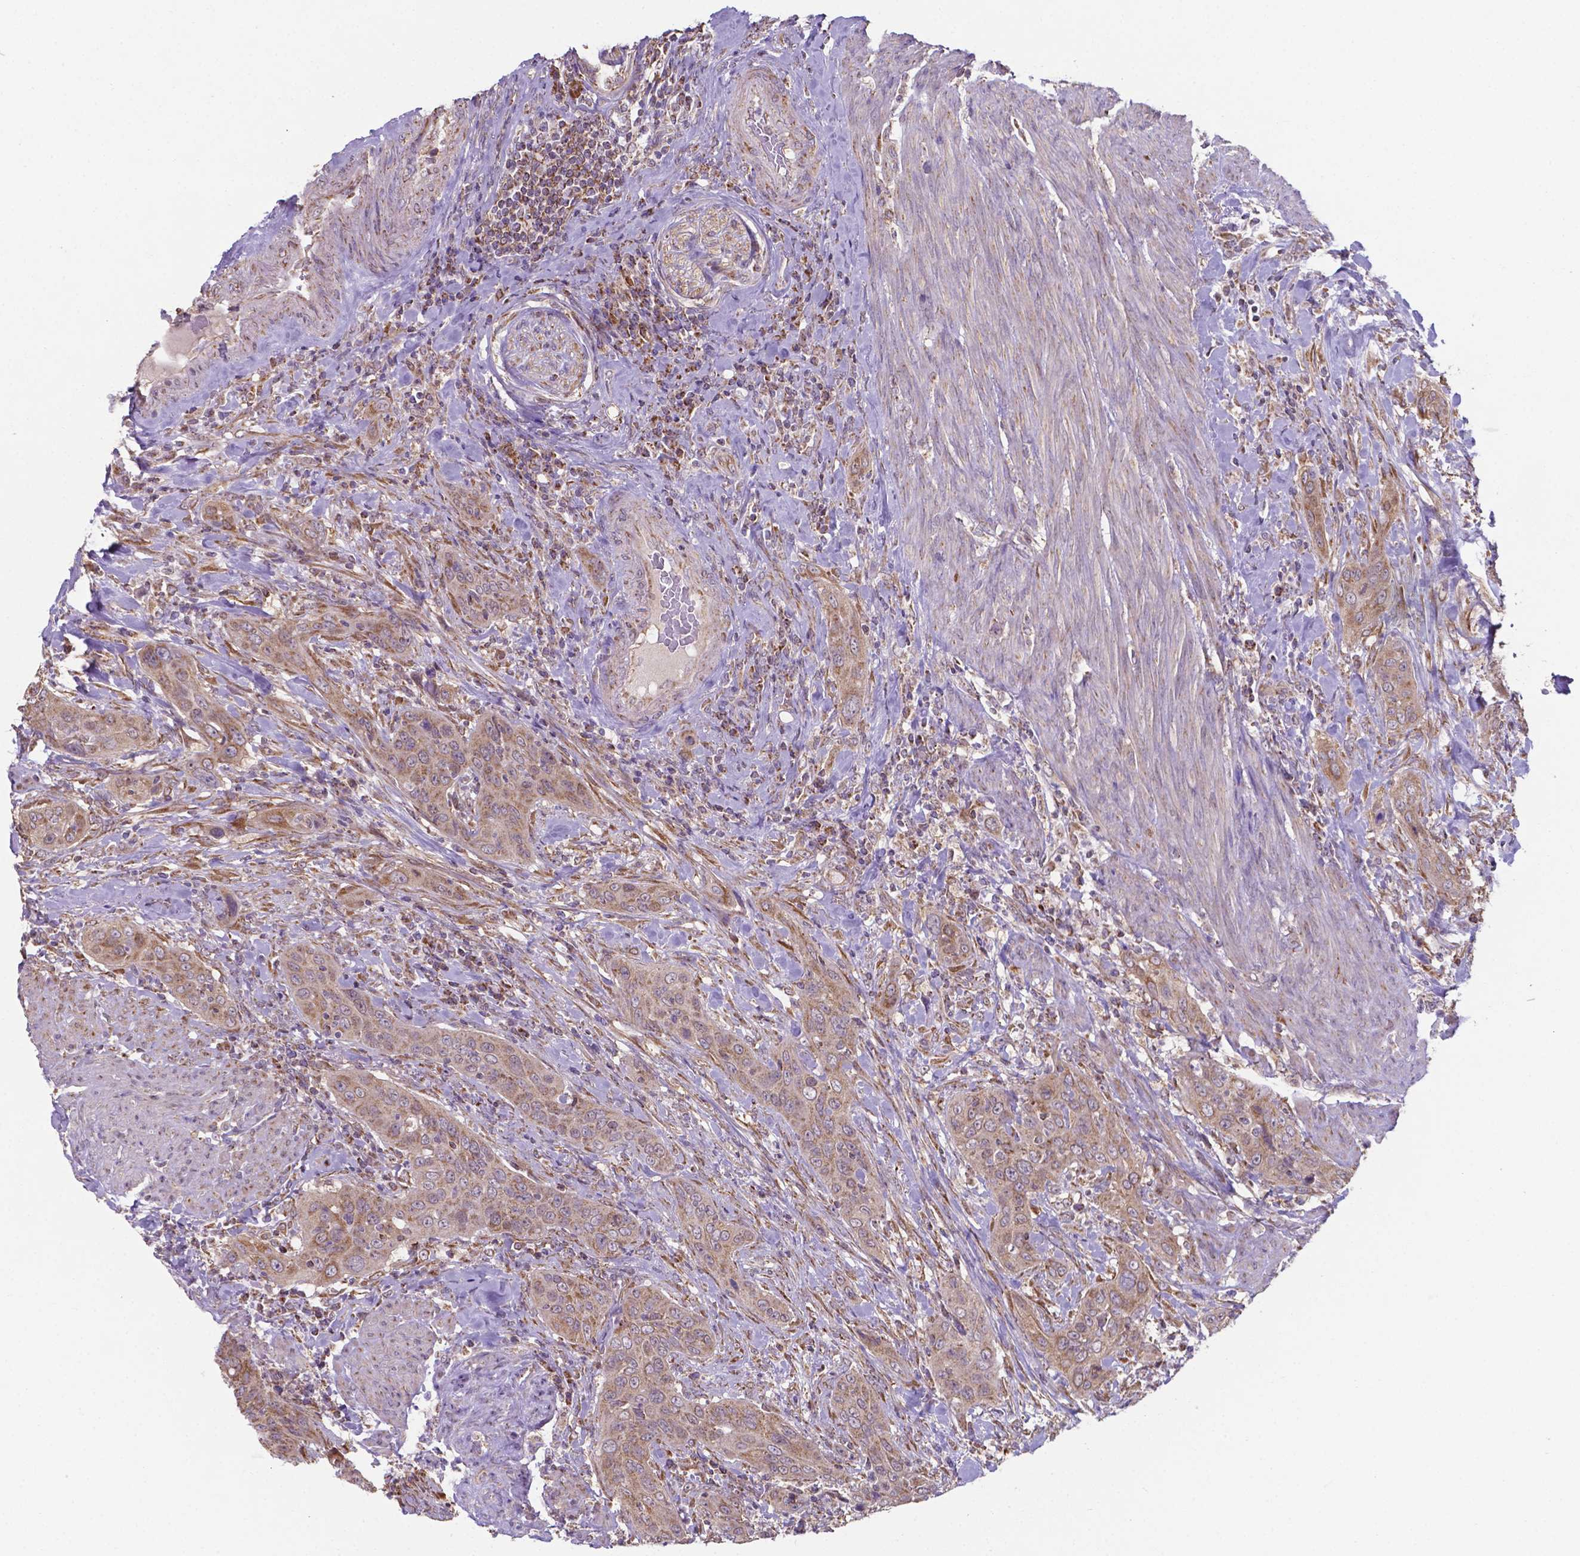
{"staining": {"intensity": "moderate", "quantity": ">75%", "location": "cytoplasmic/membranous"}, "tissue": "urothelial cancer", "cell_type": "Tumor cells", "image_type": "cancer", "snomed": [{"axis": "morphology", "description": "Urothelial carcinoma, High grade"}, {"axis": "topography", "description": "Urinary bladder"}], "caption": "The photomicrograph exhibits immunohistochemical staining of high-grade urothelial carcinoma. There is moderate cytoplasmic/membranous positivity is present in about >75% of tumor cells.", "gene": "FAM114A1", "patient": {"sex": "male", "age": 82}}